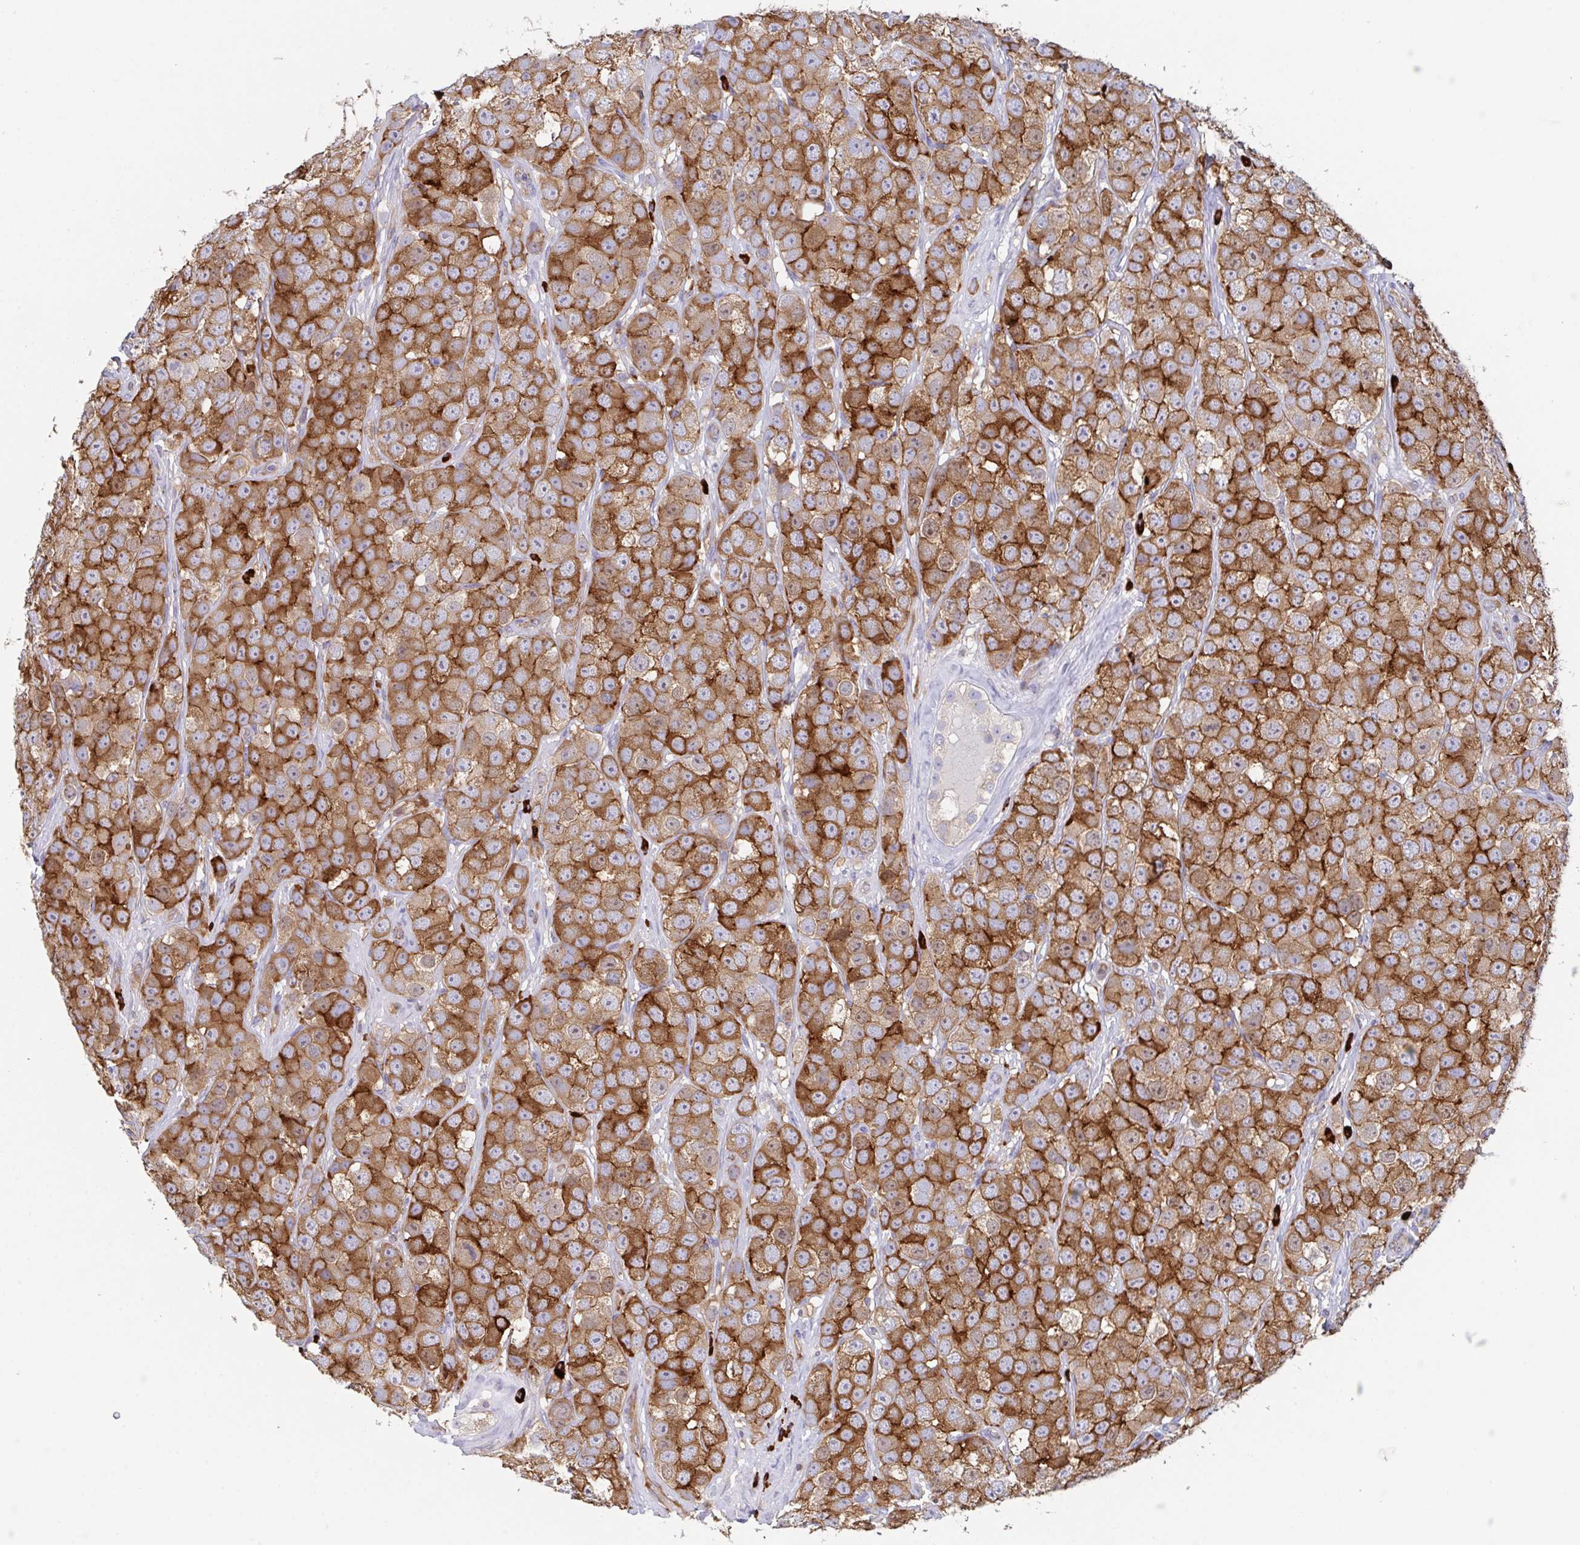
{"staining": {"intensity": "moderate", "quantity": ">75%", "location": "cytoplasmic/membranous"}, "tissue": "testis cancer", "cell_type": "Tumor cells", "image_type": "cancer", "snomed": [{"axis": "morphology", "description": "Seminoma, NOS"}, {"axis": "topography", "description": "Testis"}], "caption": "Protein analysis of testis cancer (seminoma) tissue shows moderate cytoplasmic/membranous staining in approximately >75% of tumor cells.", "gene": "YARS2", "patient": {"sex": "male", "age": 28}}